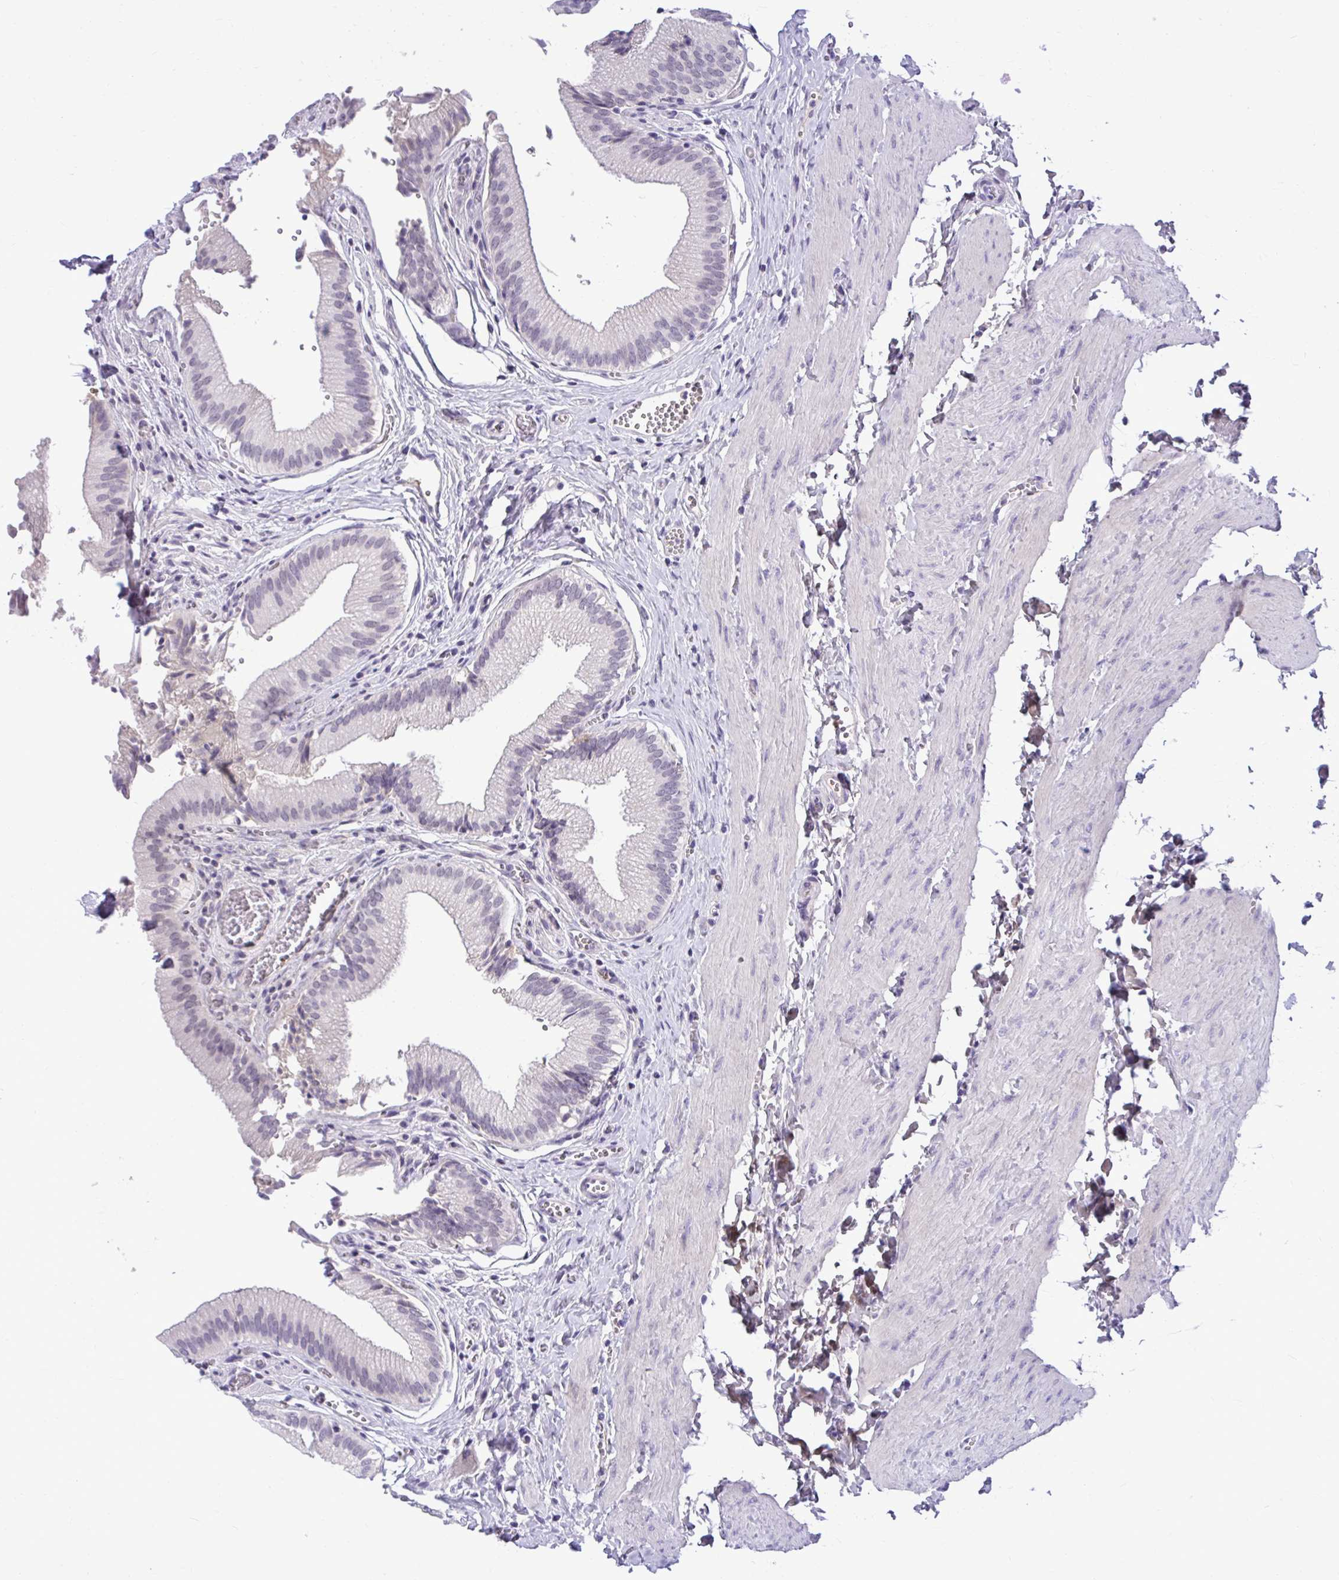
{"staining": {"intensity": "negative", "quantity": "none", "location": "none"}, "tissue": "gallbladder", "cell_type": "Glandular cells", "image_type": "normal", "snomed": [{"axis": "morphology", "description": "Normal tissue, NOS"}, {"axis": "topography", "description": "Gallbladder"}, {"axis": "topography", "description": "Peripheral nerve tissue"}], "caption": "High power microscopy histopathology image of an immunohistochemistry micrograph of unremarkable gallbladder, revealing no significant staining in glandular cells.", "gene": "CDC20", "patient": {"sex": "male", "age": 17}}